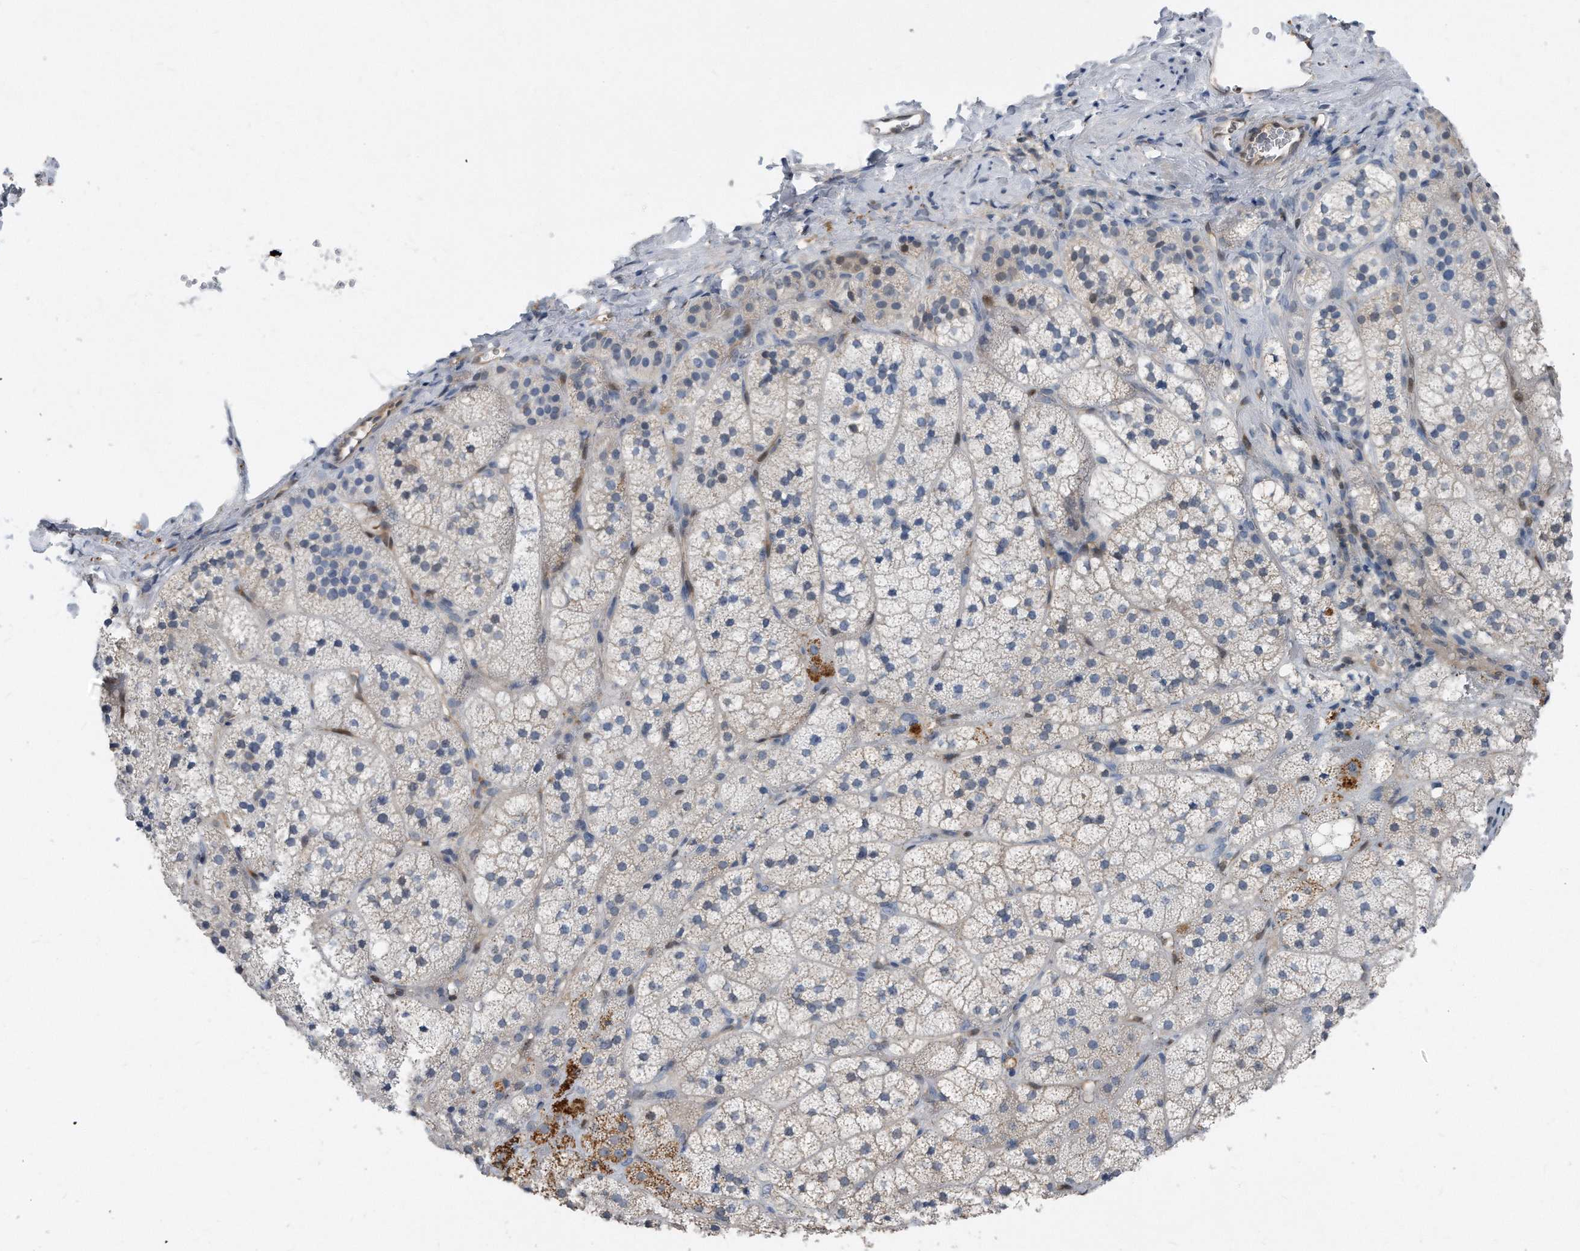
{"staining": {"intensity": "moderate", "quantity": "<25%", "location": "cytoplasmic/membranous"}, "tissue": "adrenal gland", "cell_type": "Glandular cells", "image_type": "normal", "snomed": [{"axis": "morphology", "description": "Normal tissue, NOS"}, {"axis": "topography", "description": "Adrenal gland"}], "caption": "A high-resolution photomicrograph shows immunohistochemistry (IHC) staining of unremarkable adrenal gland, which displays moderate cytoplasmic/membranous positivity in approximately <25% of glandular cells. (brown staining indicates protein expression, while blue staining denotes nuclei).", "gene": "MAP2K6", "patient": {"sex": "female", "age": 44}}